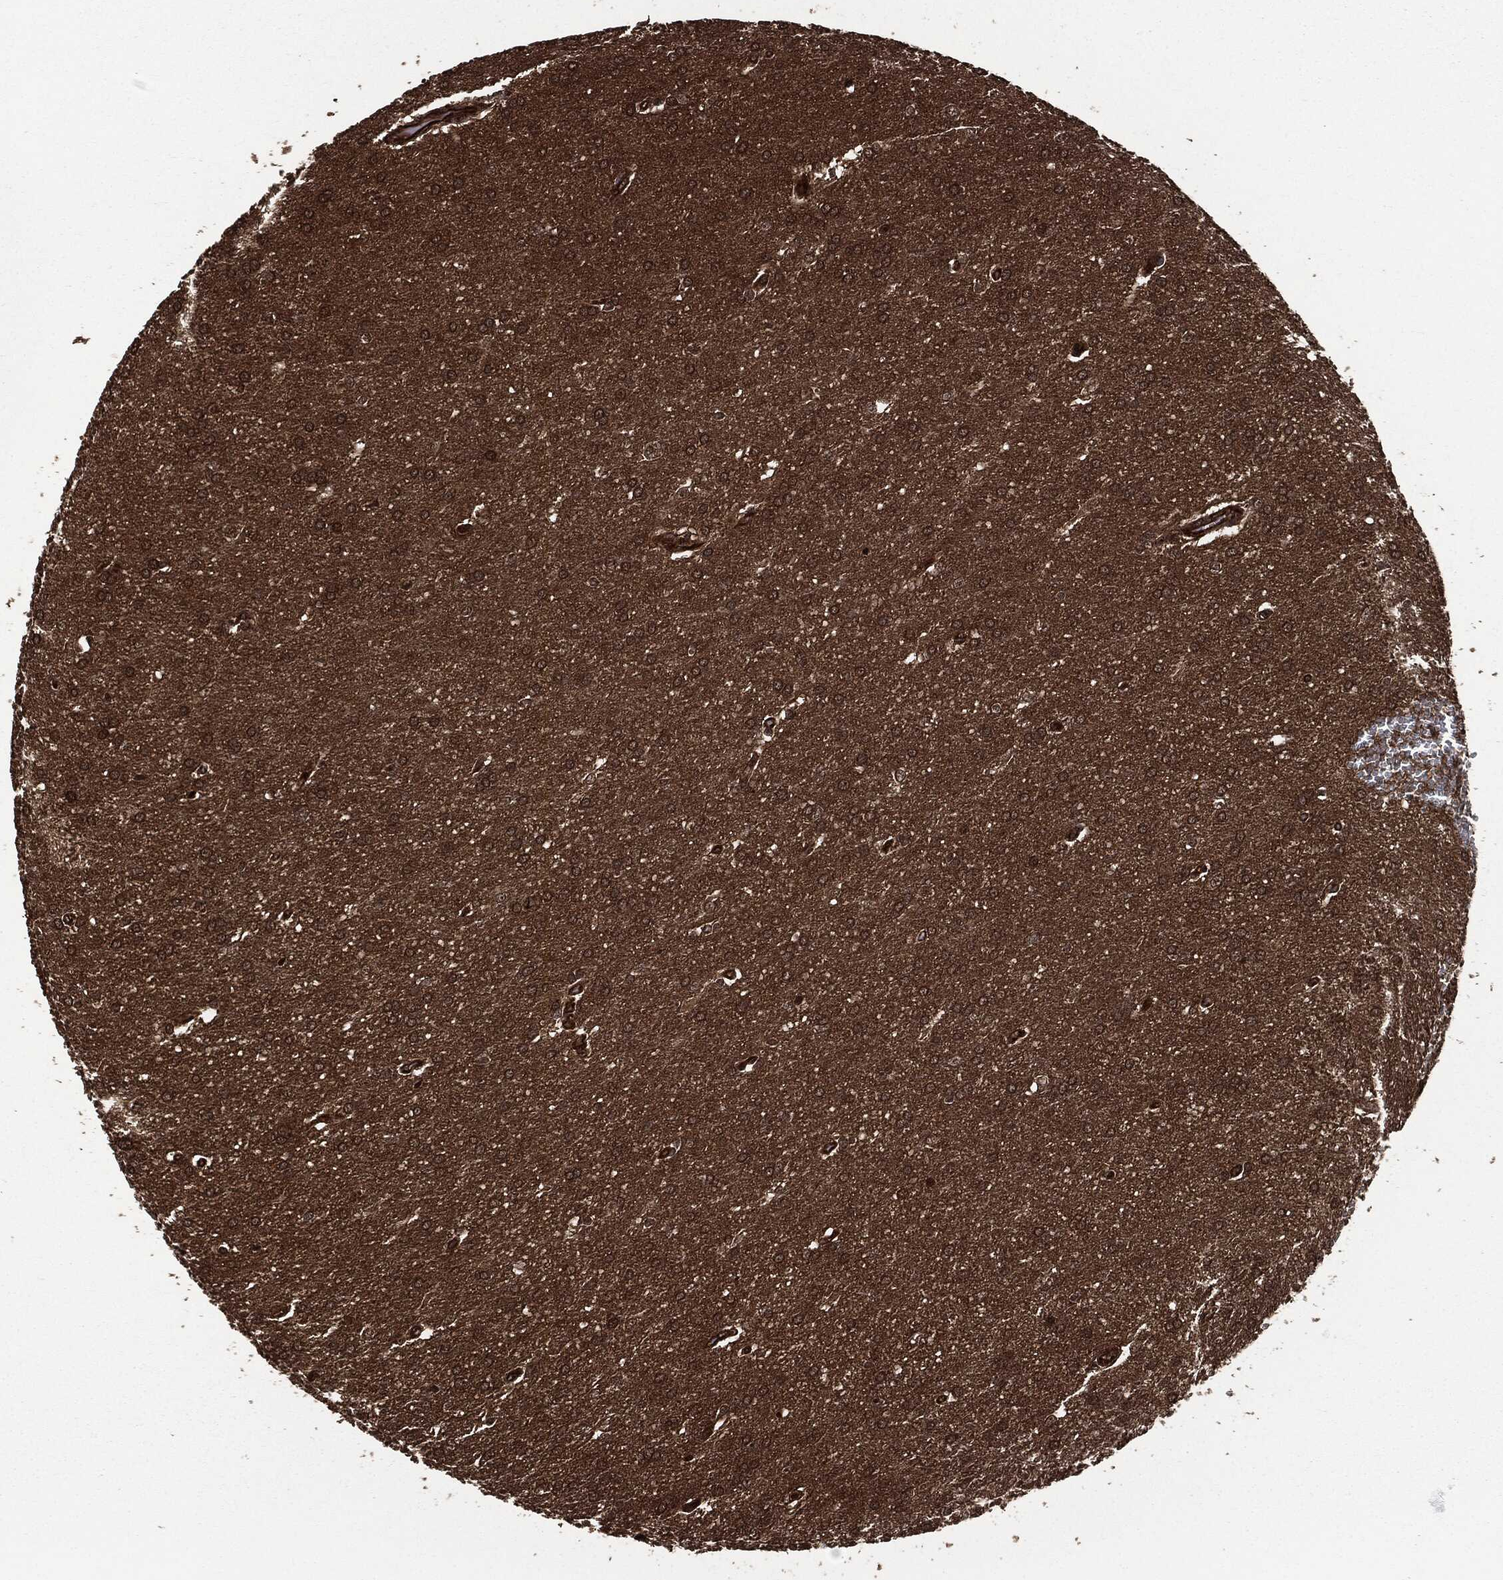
{"staining": {"intensity": "moderate", "quantity": "25%-75%", "location": "cytoplasmic/membranous"}, "tissue": "glioma", "cell_type": "Tumor cells", "image_type": "cancer", "snomed": [{"axis": "morphology", "description": "Glioma, malignant, Low grade"}, {"axis": "topography", "description": "Brain"}], "caption": "Malignant low-grade glioma stained for a protein (brown) reveals moderate cytoplasmic/membranous positive positivity in approximately 25%-75% of tumor cells.", "gene": "HRAS", "patient": {"sex": "female", "age": 32}}